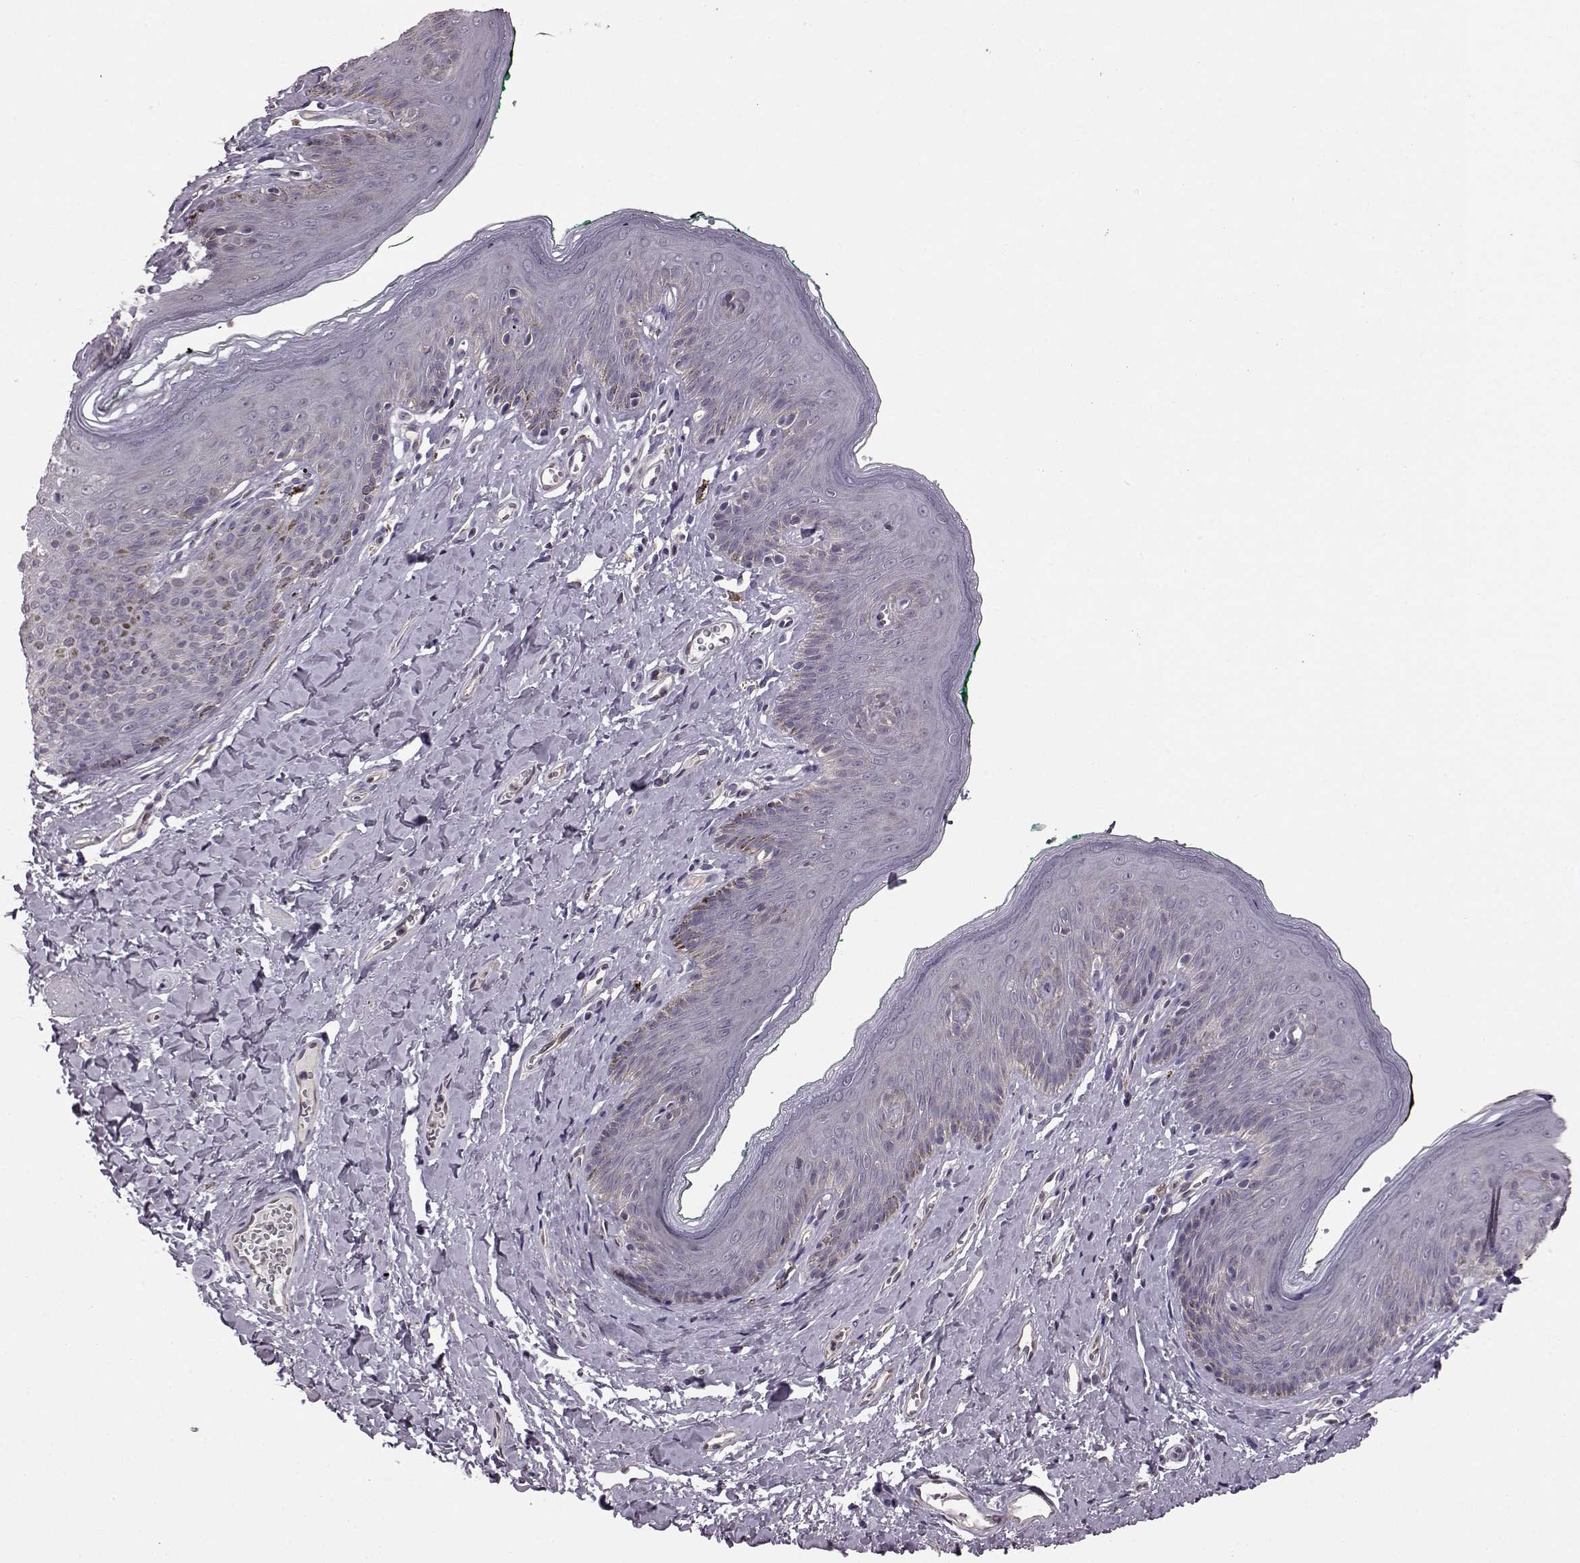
{"staining": {"intensity": "negative", "quantity": "none", "location": "none"}, "tissue": "skin", "cell_type": "Epidermal cells", "image_type": "normal", "snomed": [{"axis": "morphology", "description": "Normal tissue, NOS"}, {"axis": "topography", "description": "Vulva"}], "caption": "A high-resolution photomicrograph shows IHC staining of normal skin, which exhibits no significant staining in epidermal cells.", "gene": "CDC42SE1", "patient": {"sex": "female", "age": 66}}